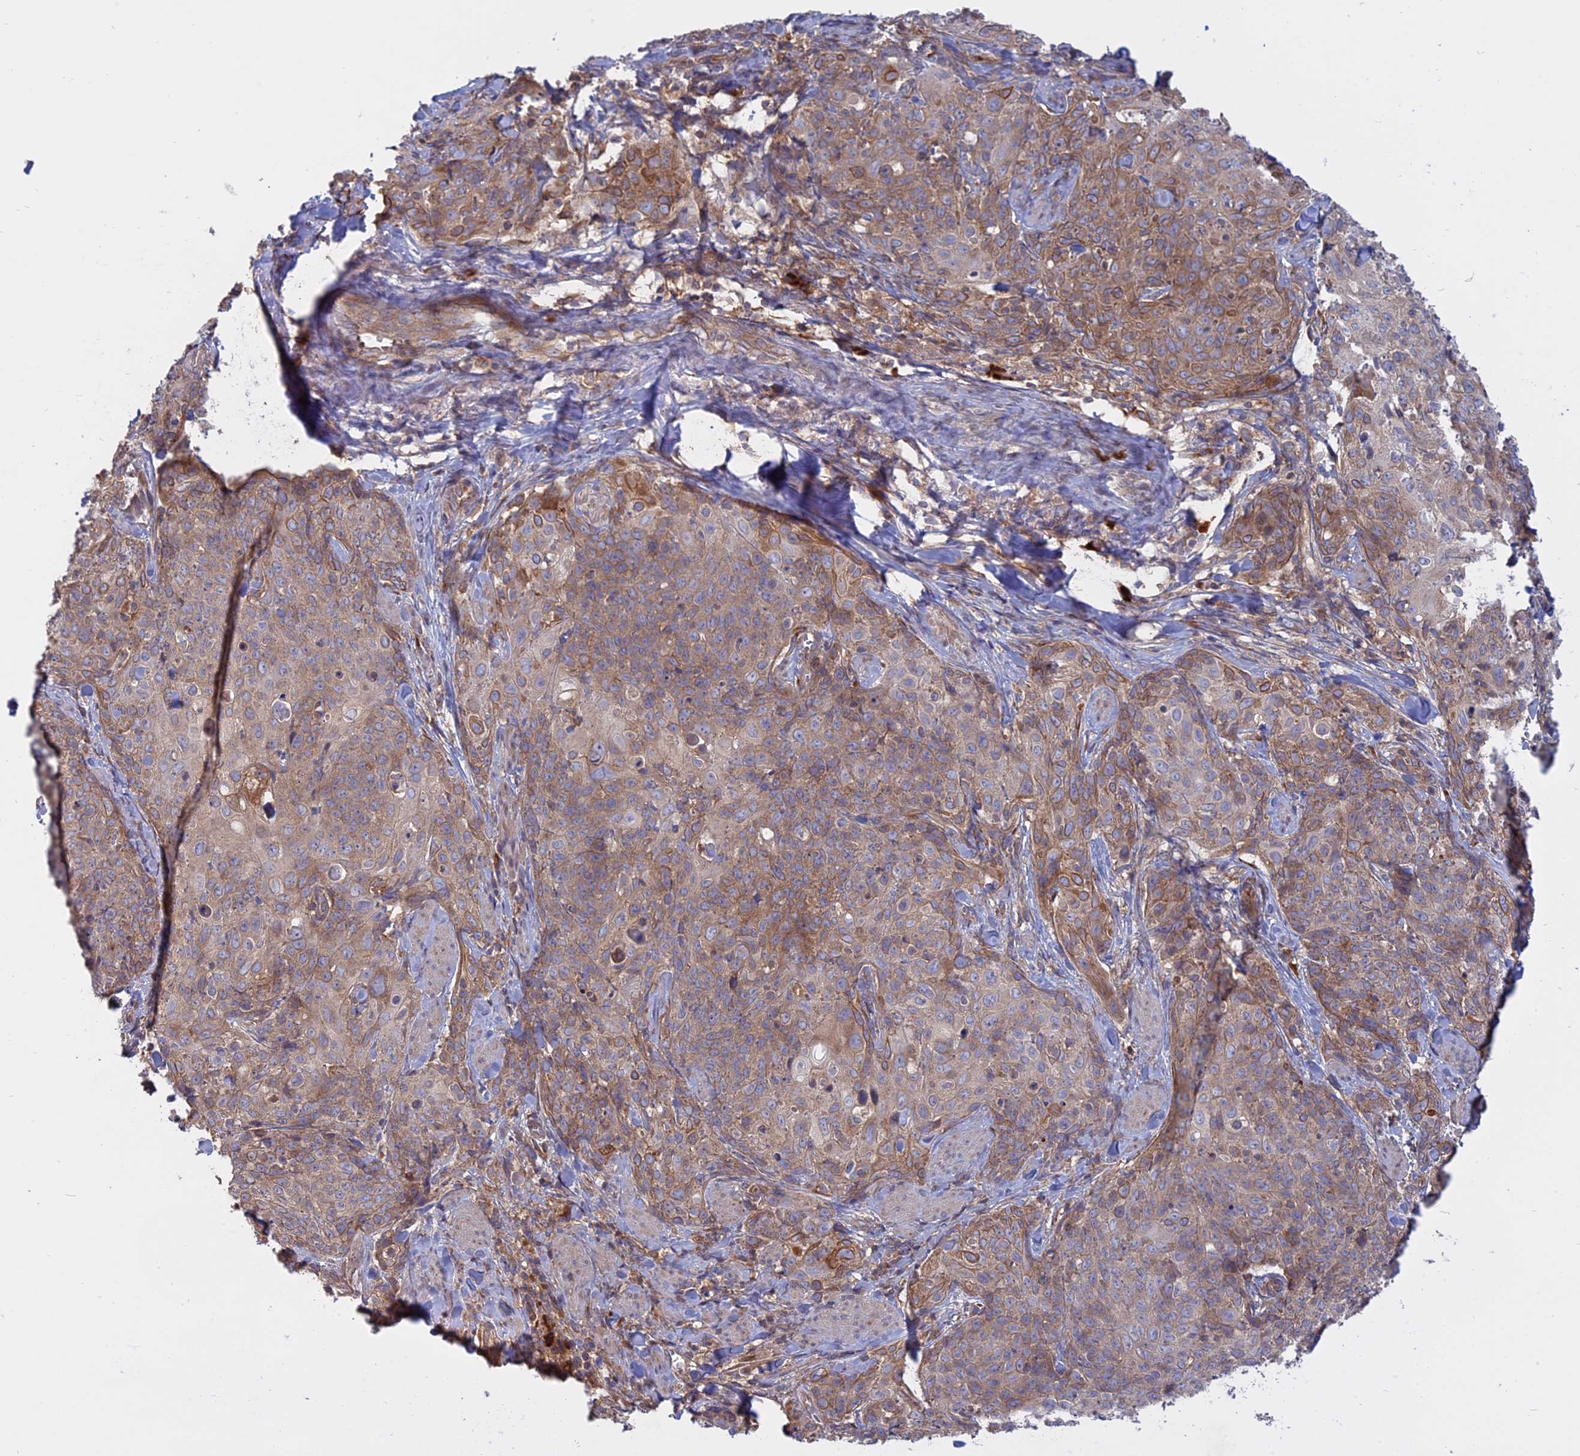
{"staining": {"intensity": "weak", "quantity": ">75%", "location": "cytoplasmic/membranous"}, "tissue": "skin cancer", "cell_type": "Tumor cells", "image_type": "cancer", "snomed": [{"axis": "morphology", "description": "Squamous cell carcinoma, NOS"}, {"axis": "topography", "description": "Skin"}, {"axis": "topography", "description": "Vulva"}], "caption": "IHC of human squamous cell carcinoma (skin) displays low levels of weak cytoplasmic/membranous positivity in approximately >75% of tumor cells.", "gene": "TMEM208", "patient": {"sex": "female", "age": 85}}